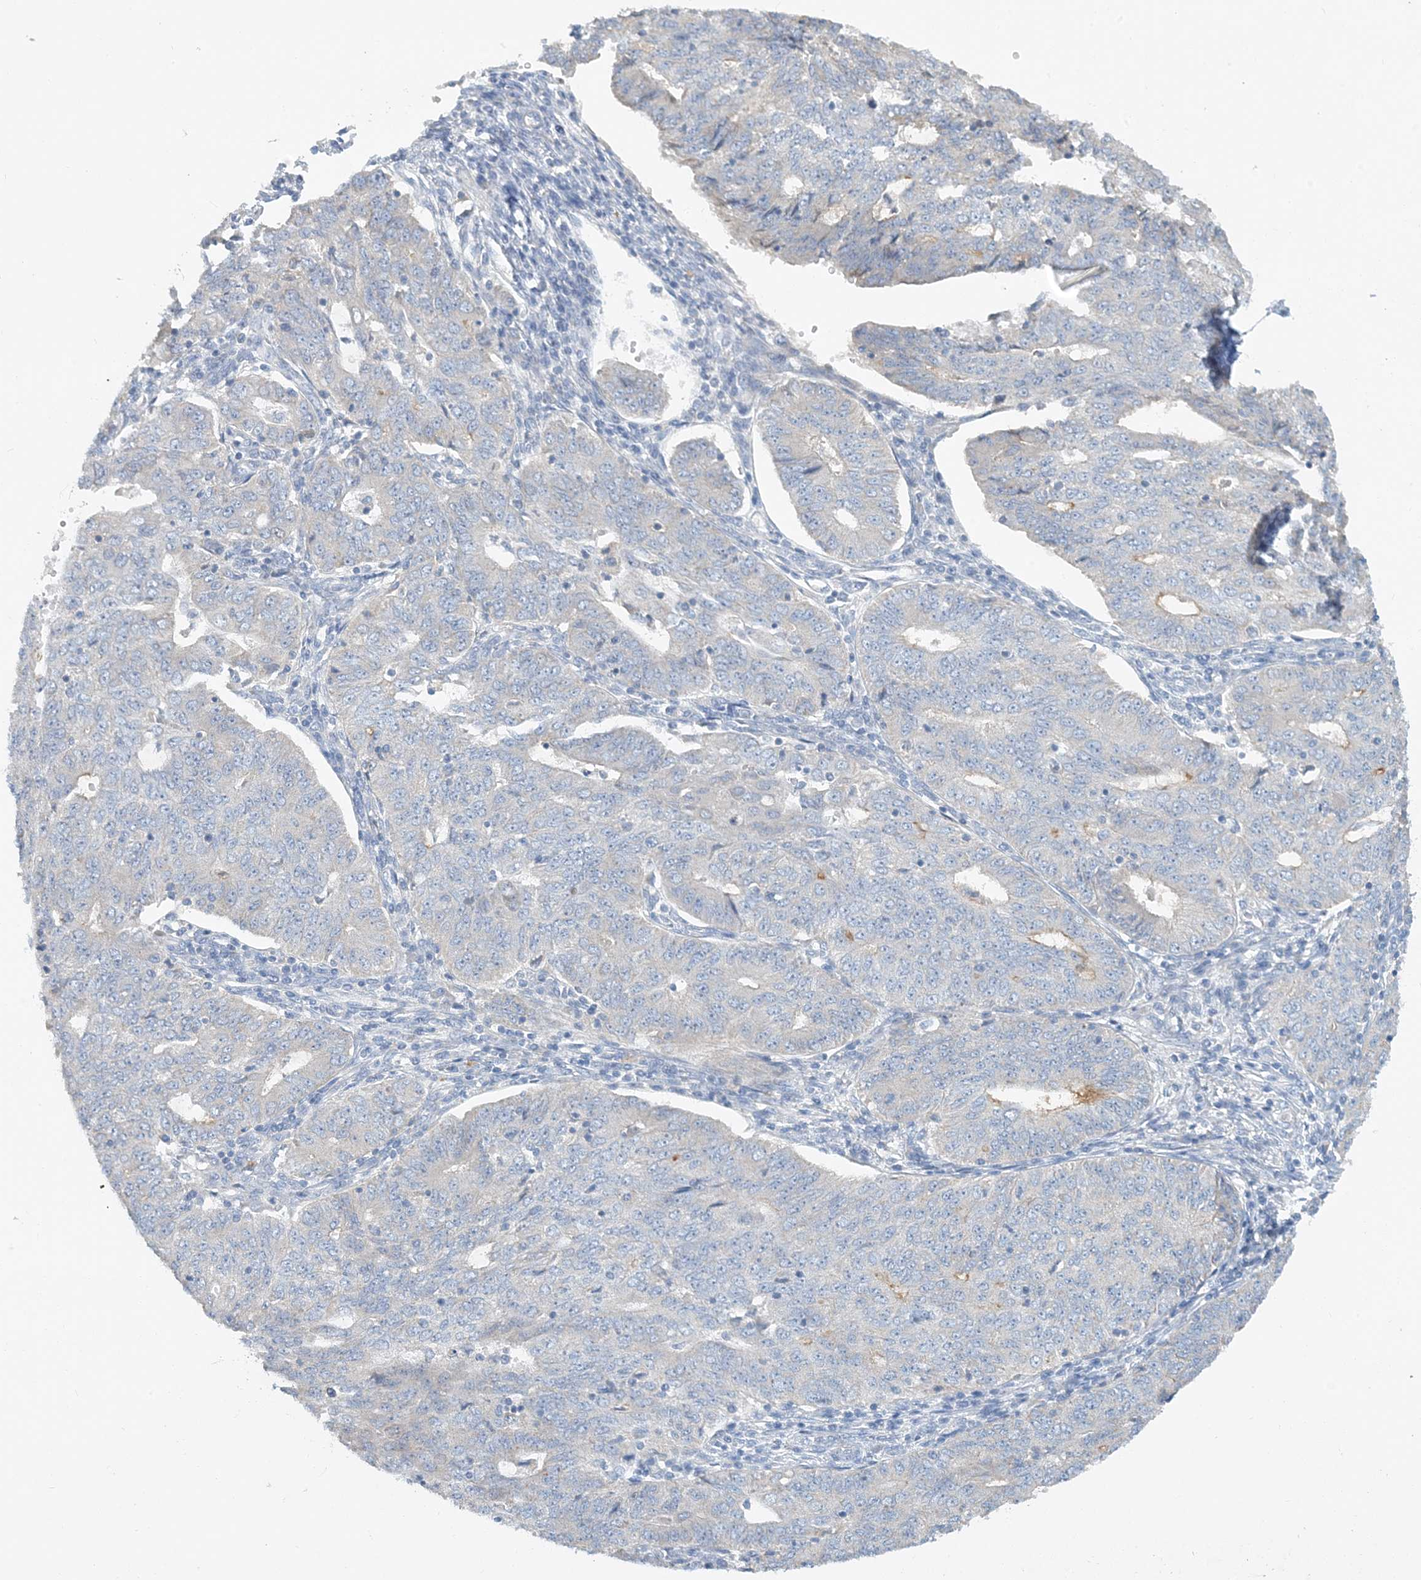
{"staining": {"intensity": "weak", "quantity": "<25%", "location": "cytoplasmic/membranous"}, "tissue": "endometrial cancer", "cell_type": "Tumor cells", "image_type": "cancer", "snomed": [{"axis": "morphology", "description": "Adenocarcinoma, NOS"}, {"axis": "topography", "description": "Endometrium"}], "caption": "A micrograph of endometrial adenocarcinoma stained for a protein reveals no brown staining in tumor cells.", "gene": "ZCCHC18", "patient": {"sex": "female", "age": 32}}